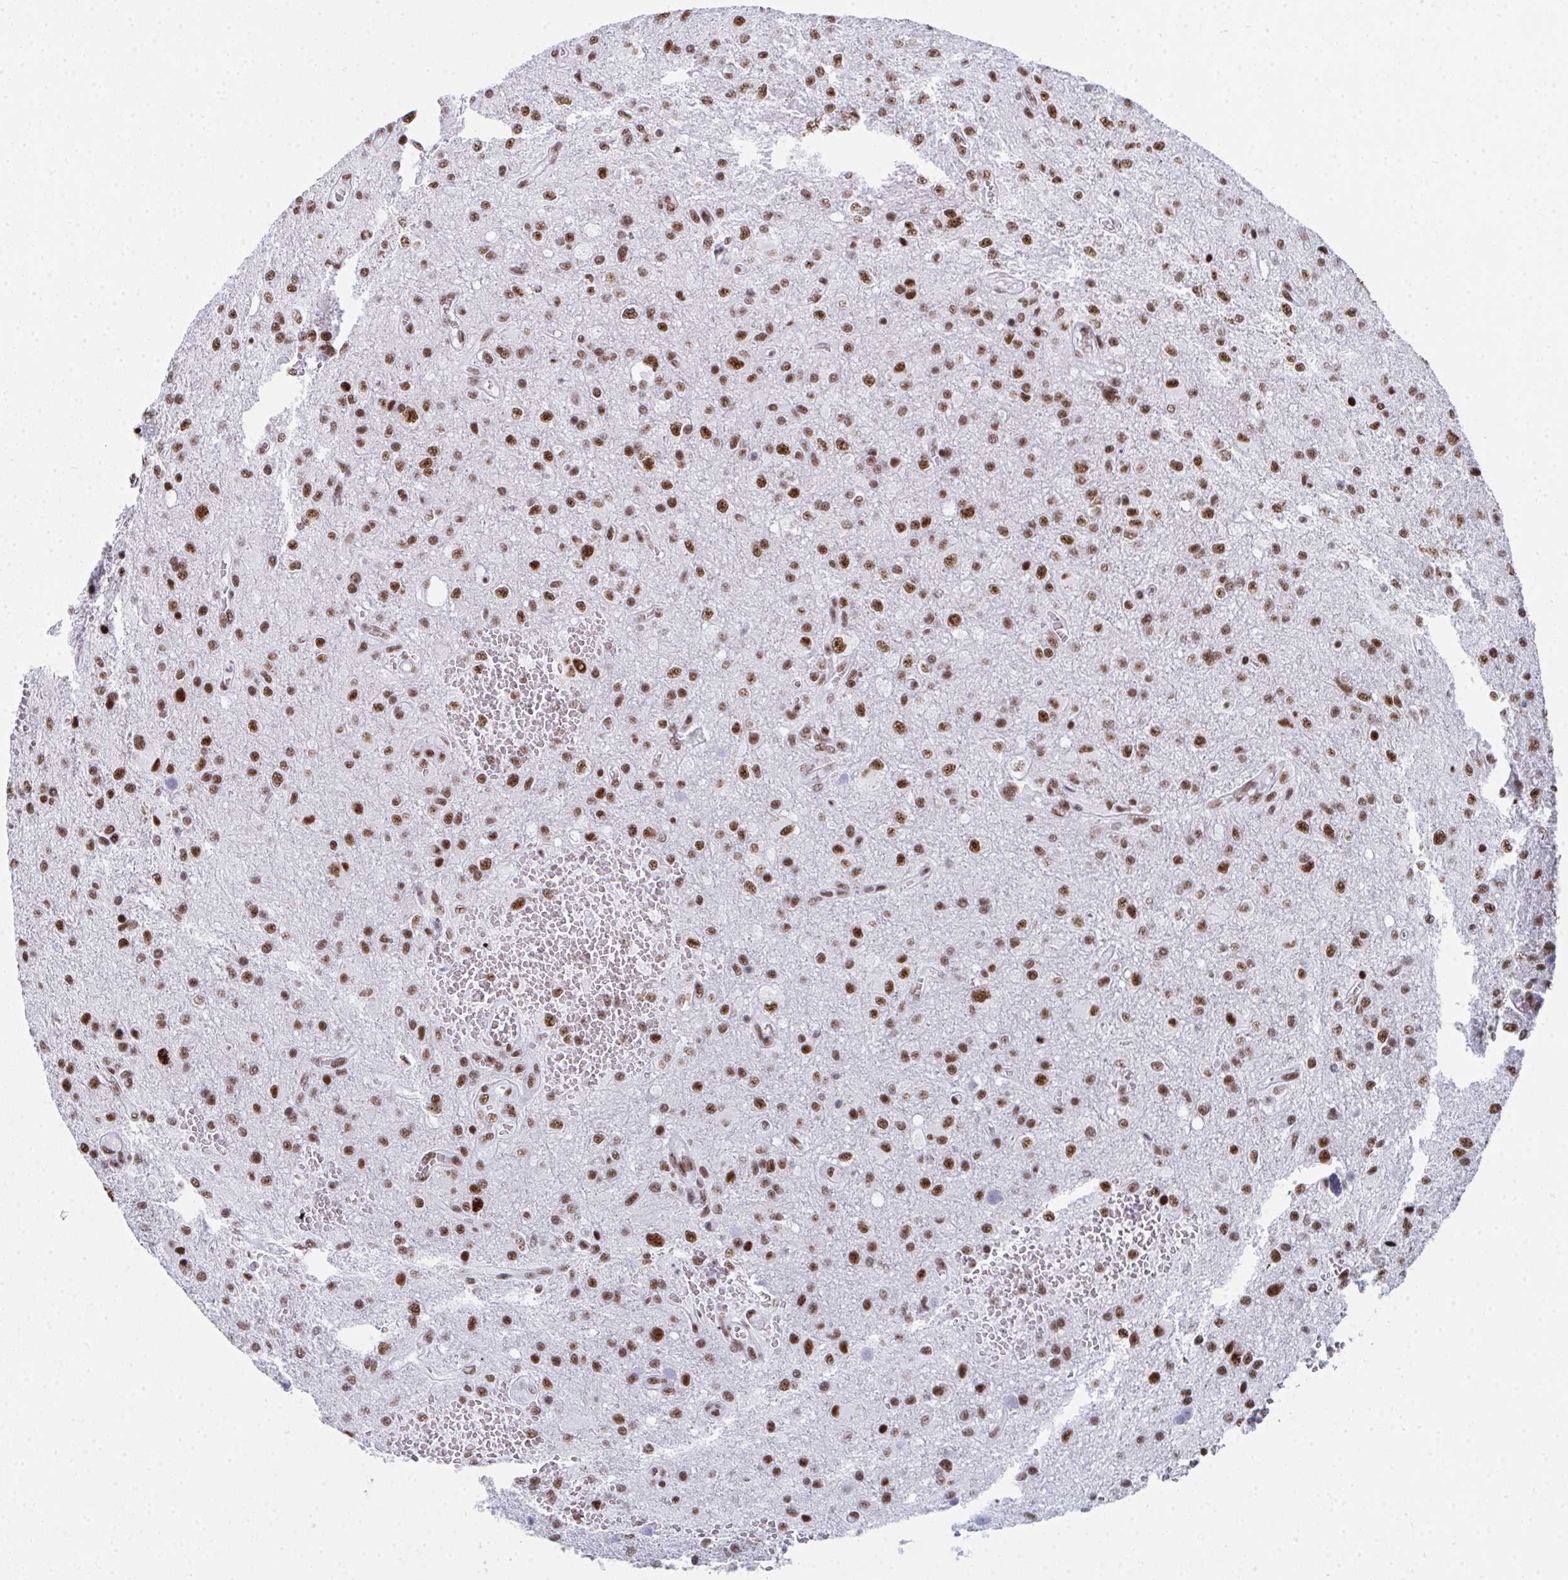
{"staining": {"intensity": "moderate", "quantity": ">75%", "location": "nuclear"}, "tissue": "glioma", "cell_type": "Tumor cells", "image_type": "cancer", "snomed": [{"axis": "morphology", "description": "Glioma, malignant, Low grade"}, {"axis": "topography", "description": "Brain"}], "caption": "Brown immunohistochemical staining in human low-grade glioma (malignant) exhibits moderate nuclear staining in about >75% of tumor cells.", "gene": "SNRNP70", "patient": {"sex": "male", "age": 66}}